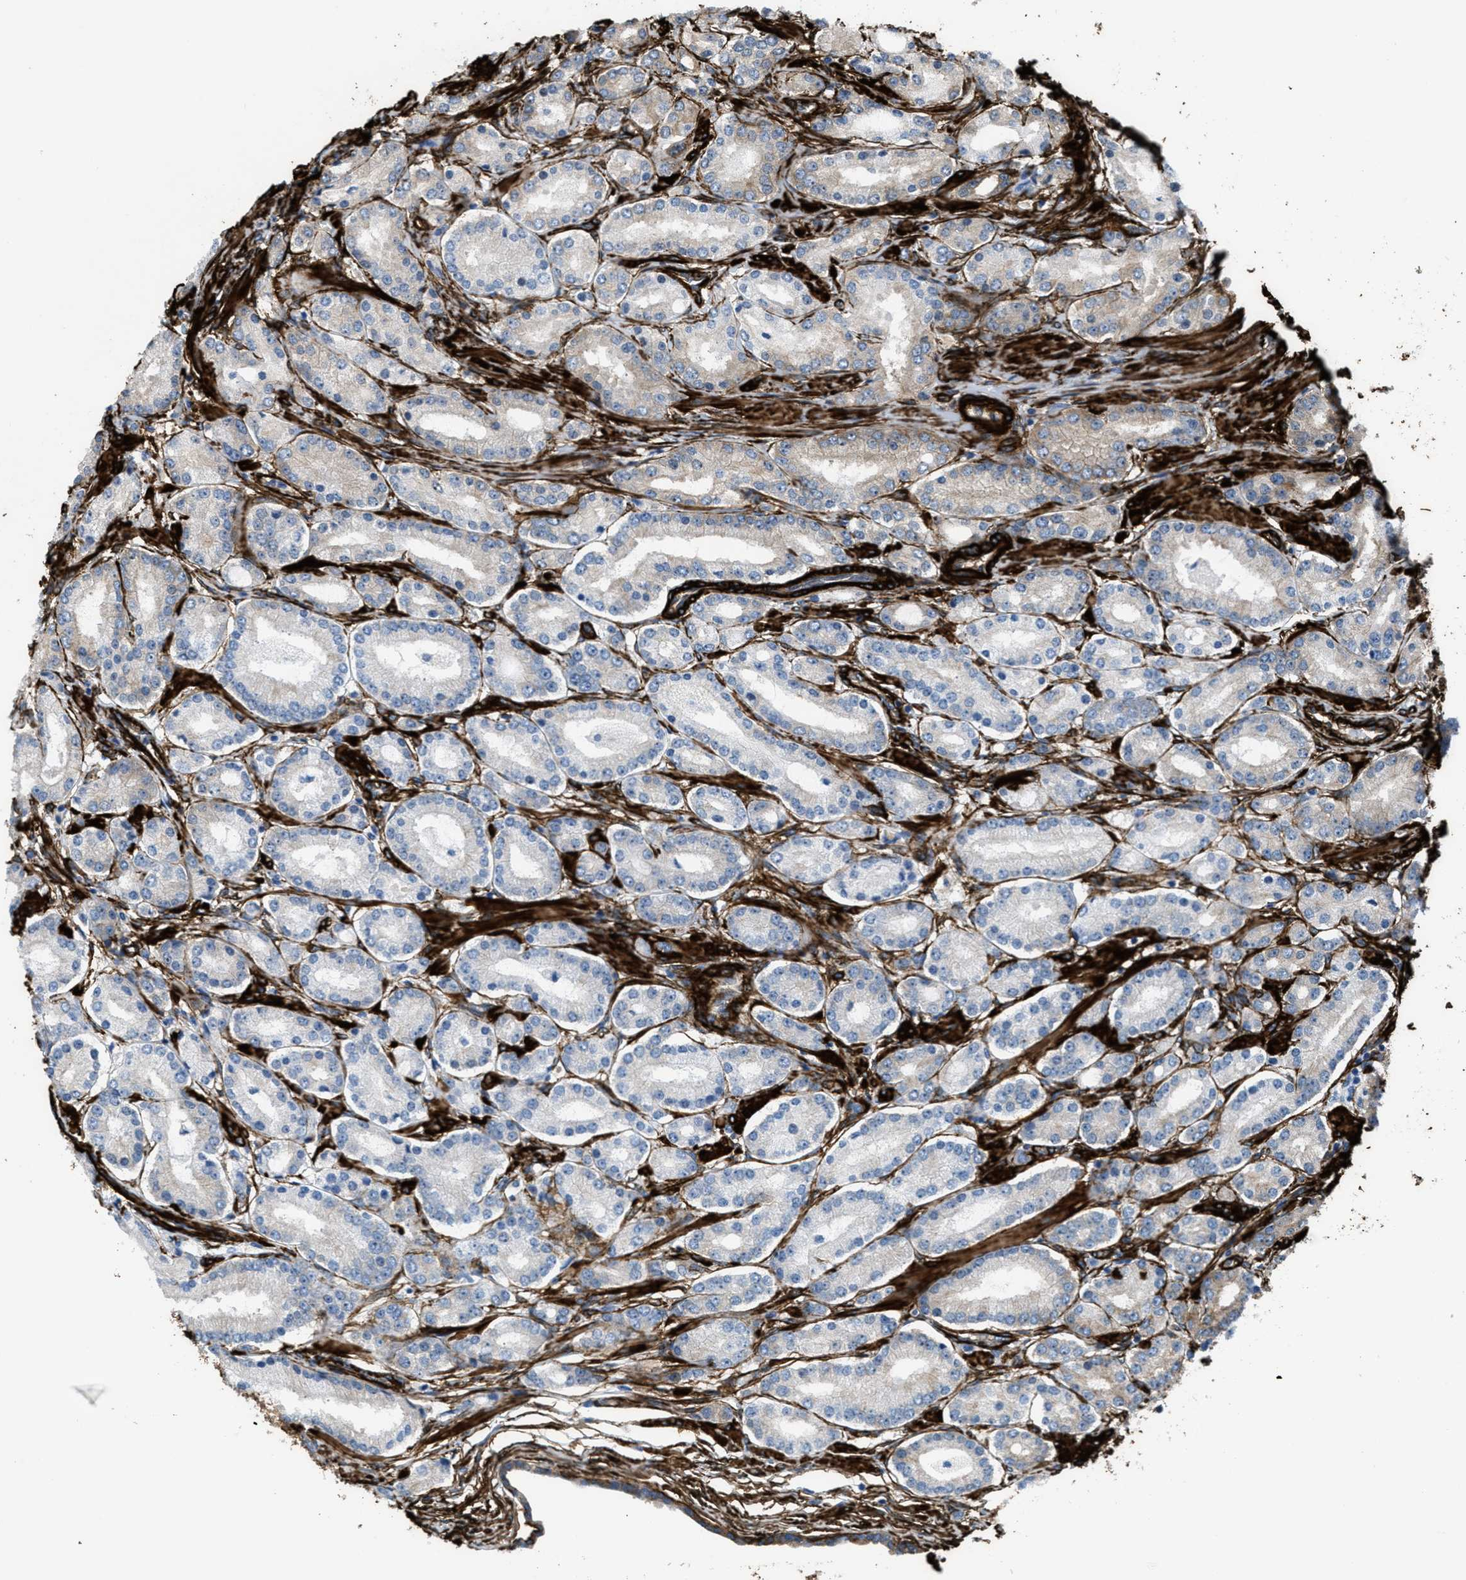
{"staining": {"intensity": "negative", "quantity": "none", "location": "none"}, "tissue": "prostate cancer", "cell_type": "Tumor cells", "image_type": "cancer", "snomed": [{"axis": "morphology", "description": "Adenocarcinoma, Low grade"}, {"axis": "topography", "description": "Prostate"}], "caption": "Immunohistochemistry (IHC) image of prostate adenocarcinoma (low-grade) stained for a protein (brown), which demonstrates no positivity in tumor cells.", "gene": "CALD1", "patient": {"sex": "male", "age": 63}}